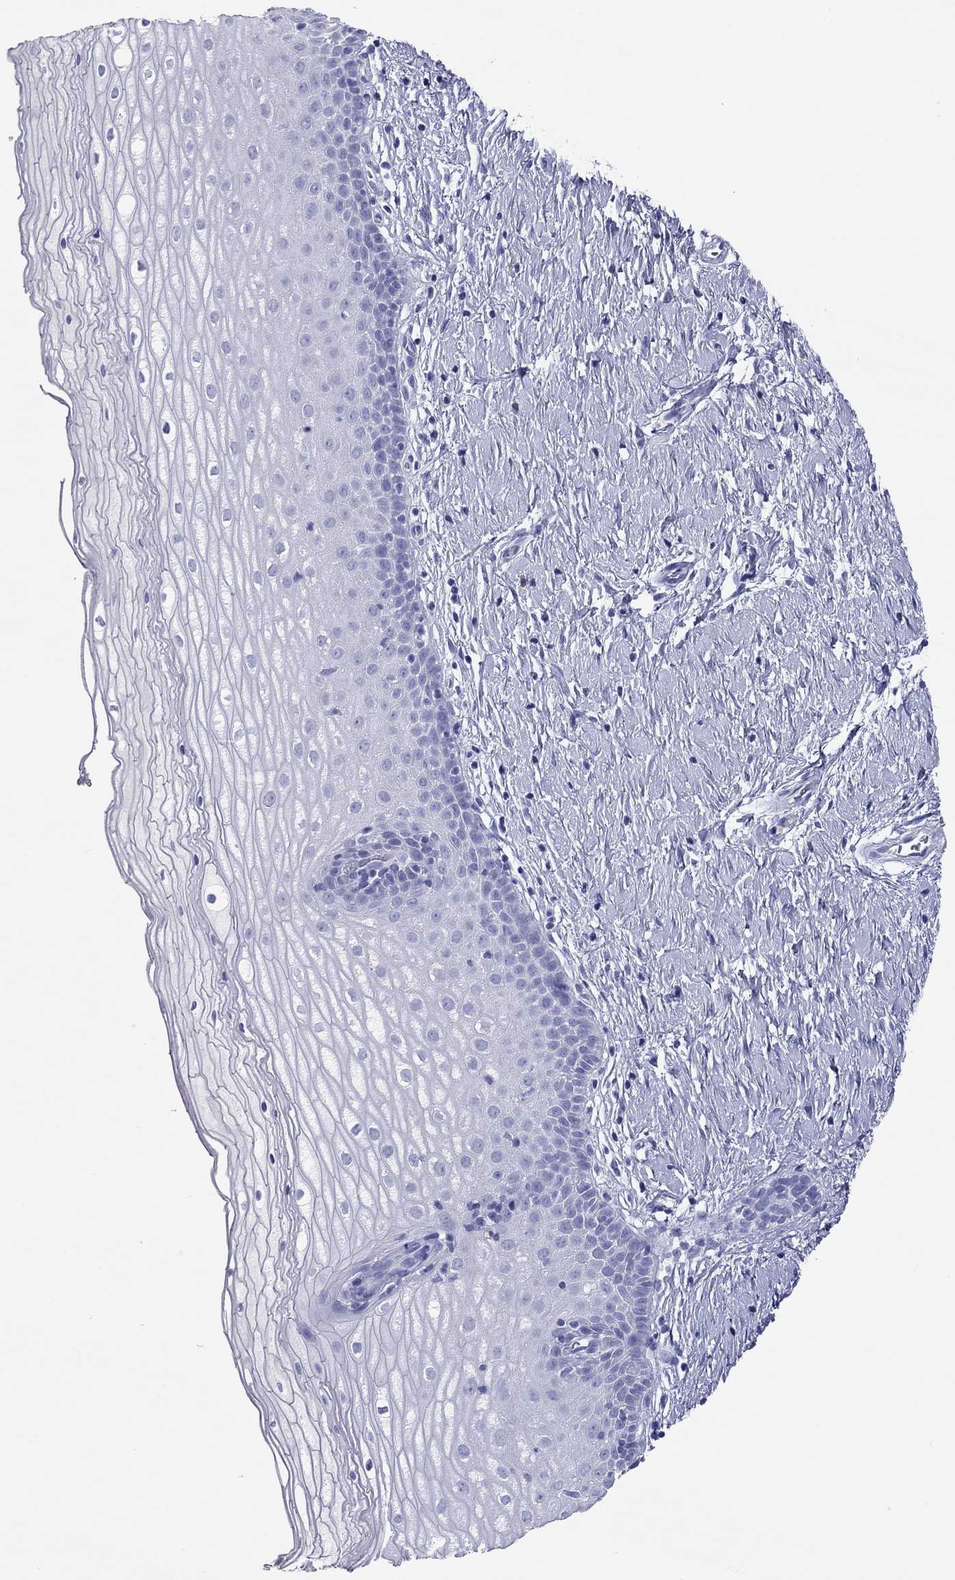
{"staining": {"intensity": "negative", "quantity": "none", "location": "none"}, "tissue": "cervix", "cell_type": "Squamous epithelial cells", "image_type": "normal", "snomed": [{"axis": "morphology", "description": "Normal tissue, NOS"}, {"axis": "topography", "description": "Cervix"}], "caption": "DAB immunohistochemical staining of unremarkable human cervix demonstrates no significant positivity in squamous epithelial cells. (Immunohistochemistry (ihc), brightfield microscopy, high magnification).", "gene": "DPY19L2", "patient": {"sex": "female", "age": 37}}